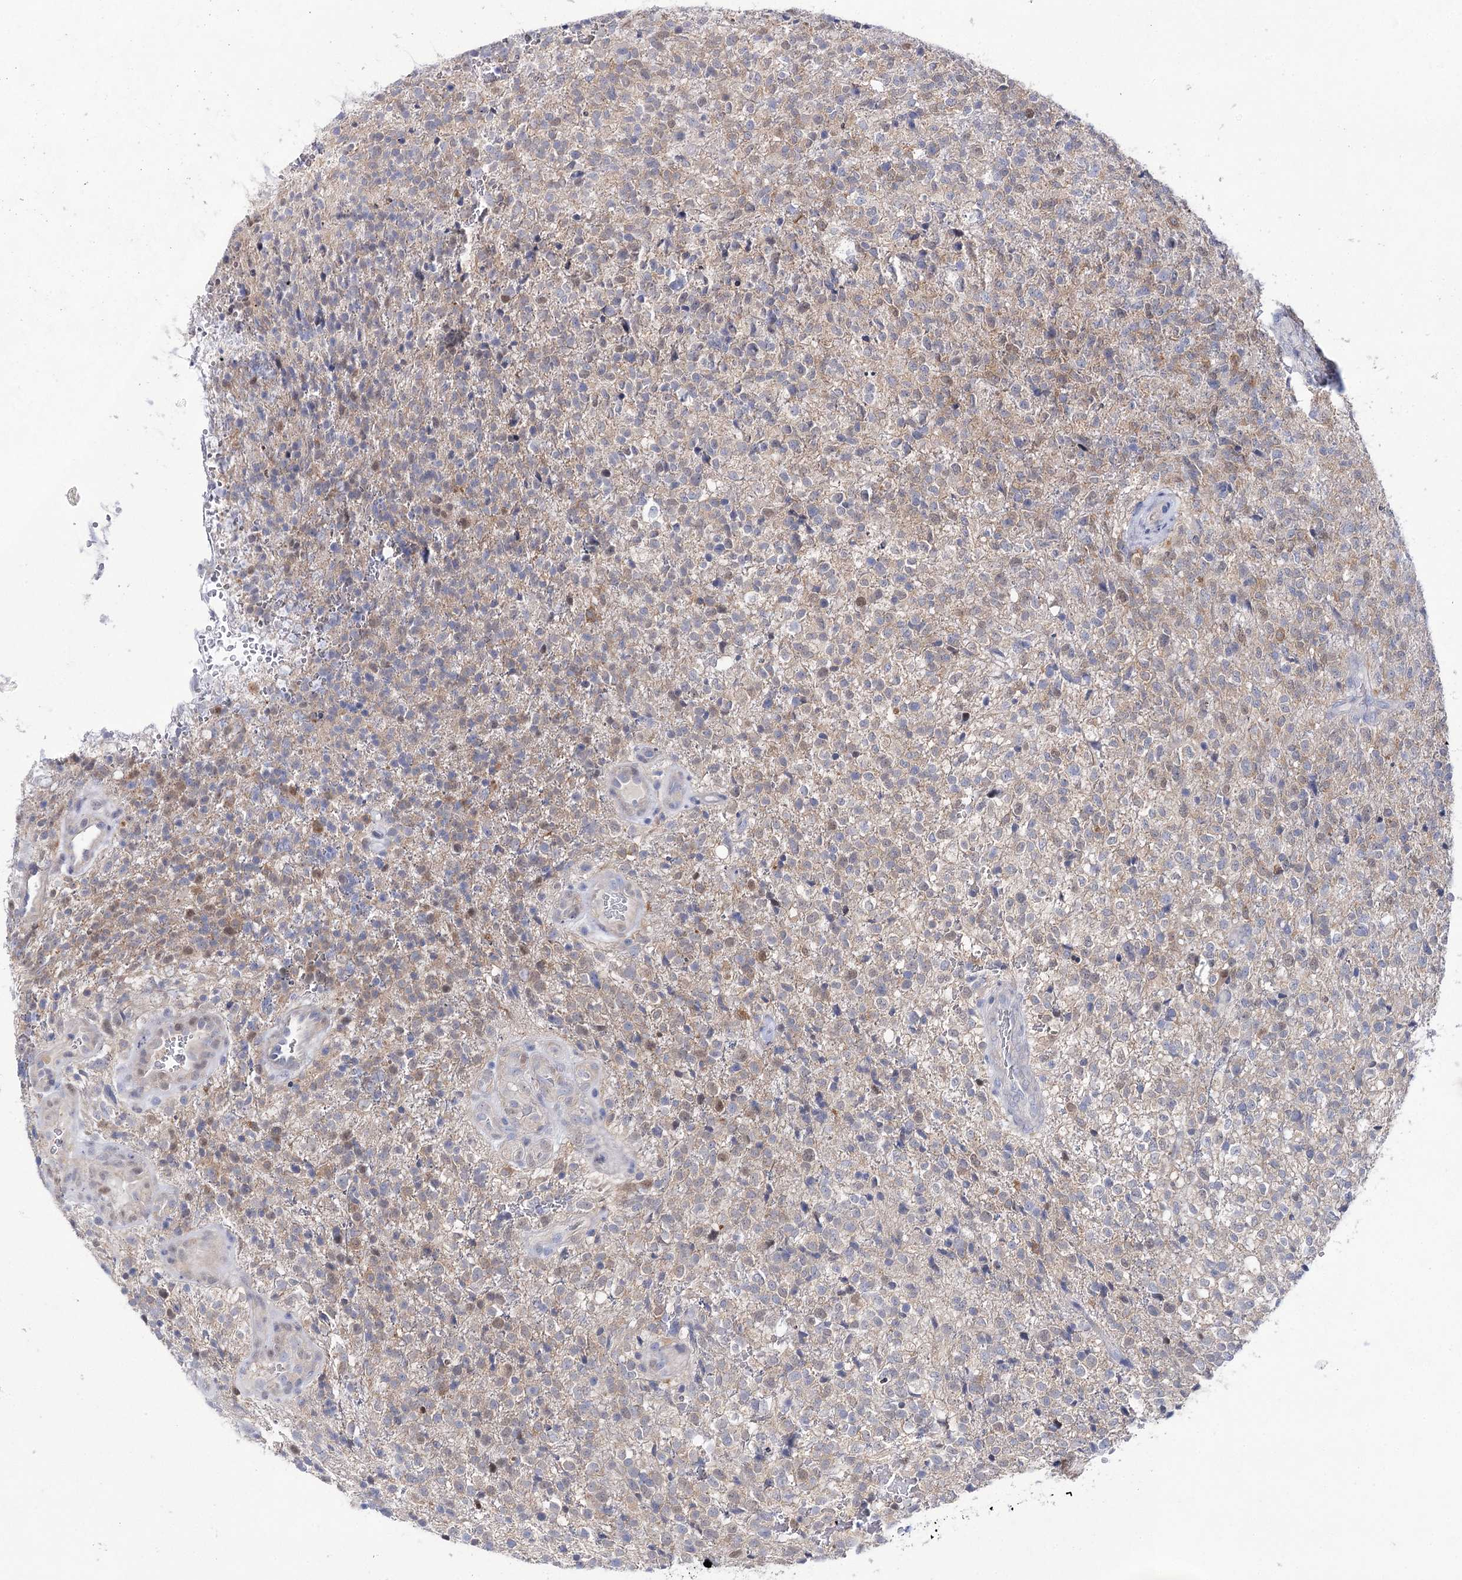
{"staining": {"intensity": "weak", "quantity": "<25%", "location": "cytoplasmic/membranous,nuclear"}, "tissue": "glioma", "cell_type": "Tumor cells", "image_type": "cancer", "snomed": [{"axis": "morphology", "description": "Glioma, malignant, High grade"}, {"axis": "topography", "description": "Brain"}], "caption": "This histopathology image is of malignant high-grade glioma stained with IHC to label a protein in brown with the nuclei are counter-stained blue. There is no staining in tumor cells. The staining is performed using DAB (3,3'-diaminobenzidine) brown chromogen with nuclei counter-stained in using hematoxylin.", "gene": "UGDH", "patient": {"sex": "male", "age": 56}}